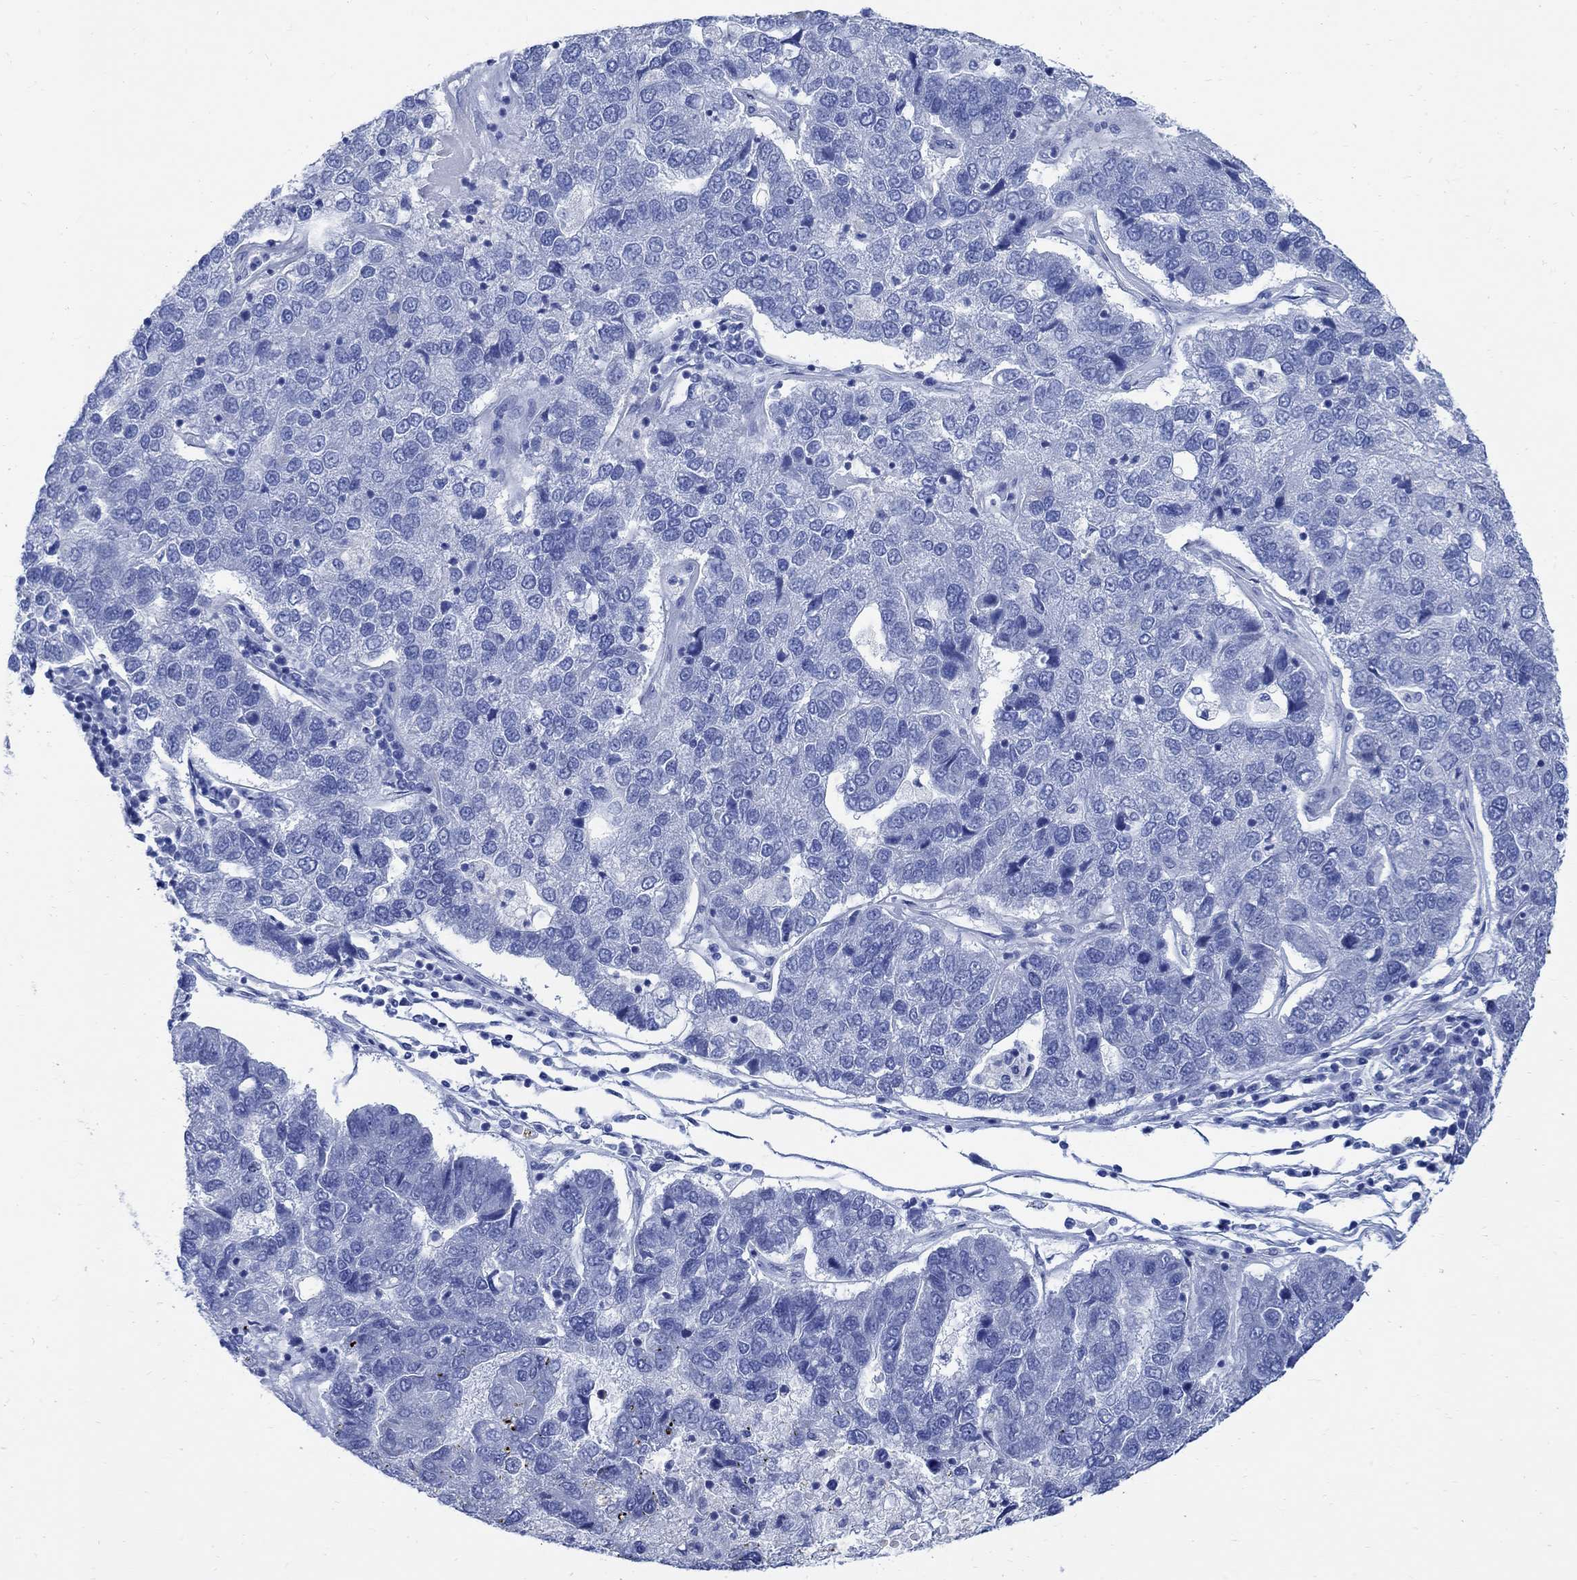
{"staining": {"intensity": "negative", "quantity": "none", "location": "none"}, "tissue": "pancreatic cancer", "cell_type": "Tumor cells", "image_type": "cancer", "snomed": [{"axis": "morphology", "description": "Adenocarcinoma, NOS"}, {"axis": "topography", "description": "Pancreas"}], "caption": "IHC micrograph of neoplastic tissue: pancreatic cancer (adenocarcinoma) stained with DAB (3,3'-diaminobenzidine) exhibits no significant protein staining in tumor cells.", "gene": "CAMK2N1", "patient": {"sex": "female", "age": 61}}